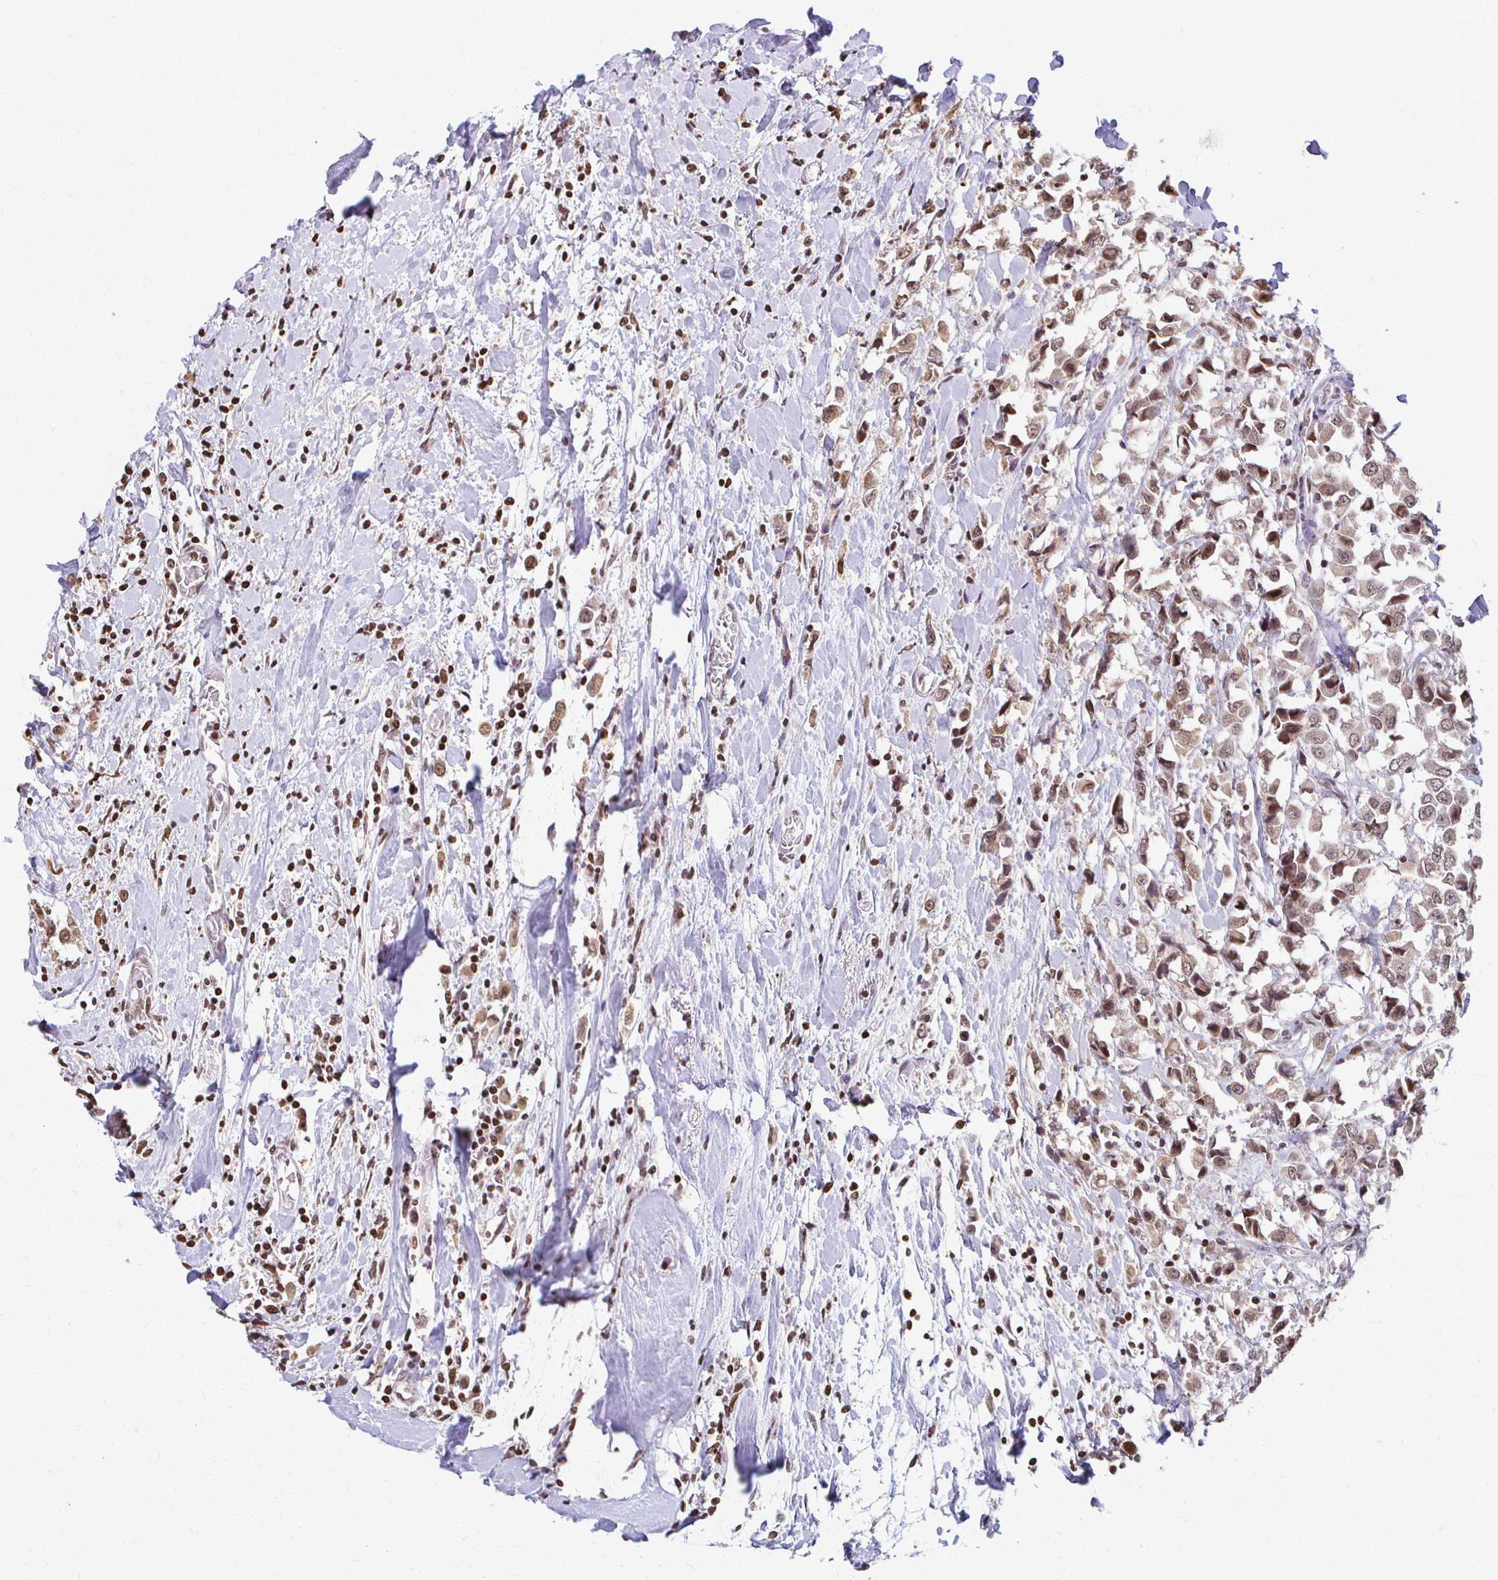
{"staining": {"intensity": "weak", "quantity": ">75%", "location": "cytoplasmic/membranous,nuclear"}, "tissue": "breast cancer", "cell_type": "Tumor cells", "image_type": "cancer", "snomed": [{"axis": "morphology", "description": "Duct carcinoma"}, {"axis": "topography", "description": "Breast"}], "caption": "Protein analysis of breast cancer (infiltrating ductal carcinoma) tissue shows weak cytoplasmic/membranous and nuclear staining in approximately >75% of tumor cells.", "gene": "HOXA9", "patient": {"sex": "female", "age": 61}}